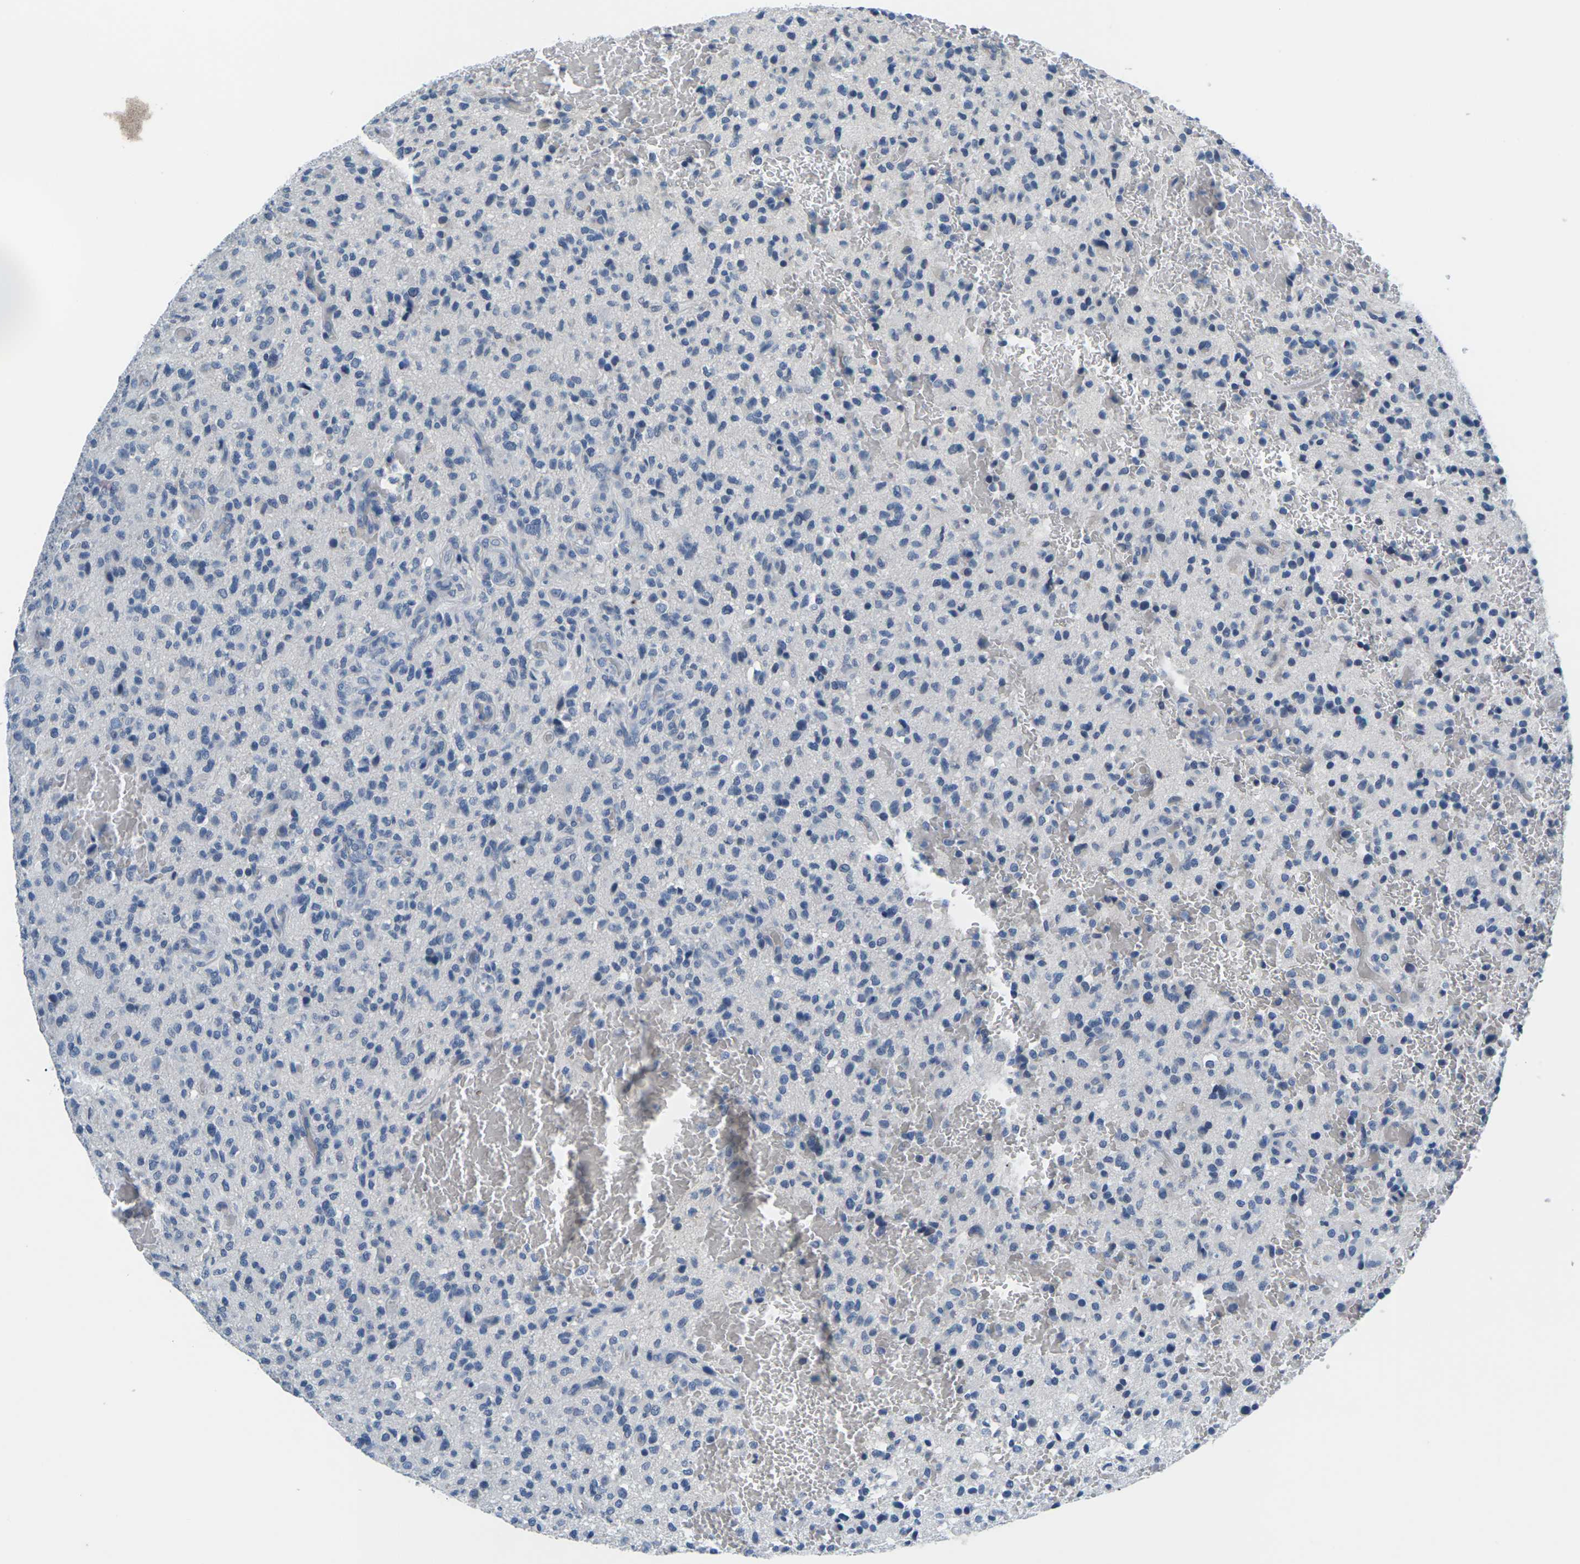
{"staining": {"intensity": "negative", "quantity": "none", "location": "none"}, "tissue": "glioma", "cell_type": "Tumor cells", "image_type": "cancer", "snomed": [{"axis": "morphology", "description": "Glioma, malignant, High grade"}, {"axis": "topography", "description": "Brain"}], "caption": "IHC of human glioma exhibits no staining in tumor cells. The staining was performed using DAB (3,3'-diaminobenzidine) to visualize the protein expression in brown, while the nuclei were stained in blue with hematoxylin (Magnification: 20x).", "gene": "UMOD", "patient": {"sex": "male", "age": 71}}